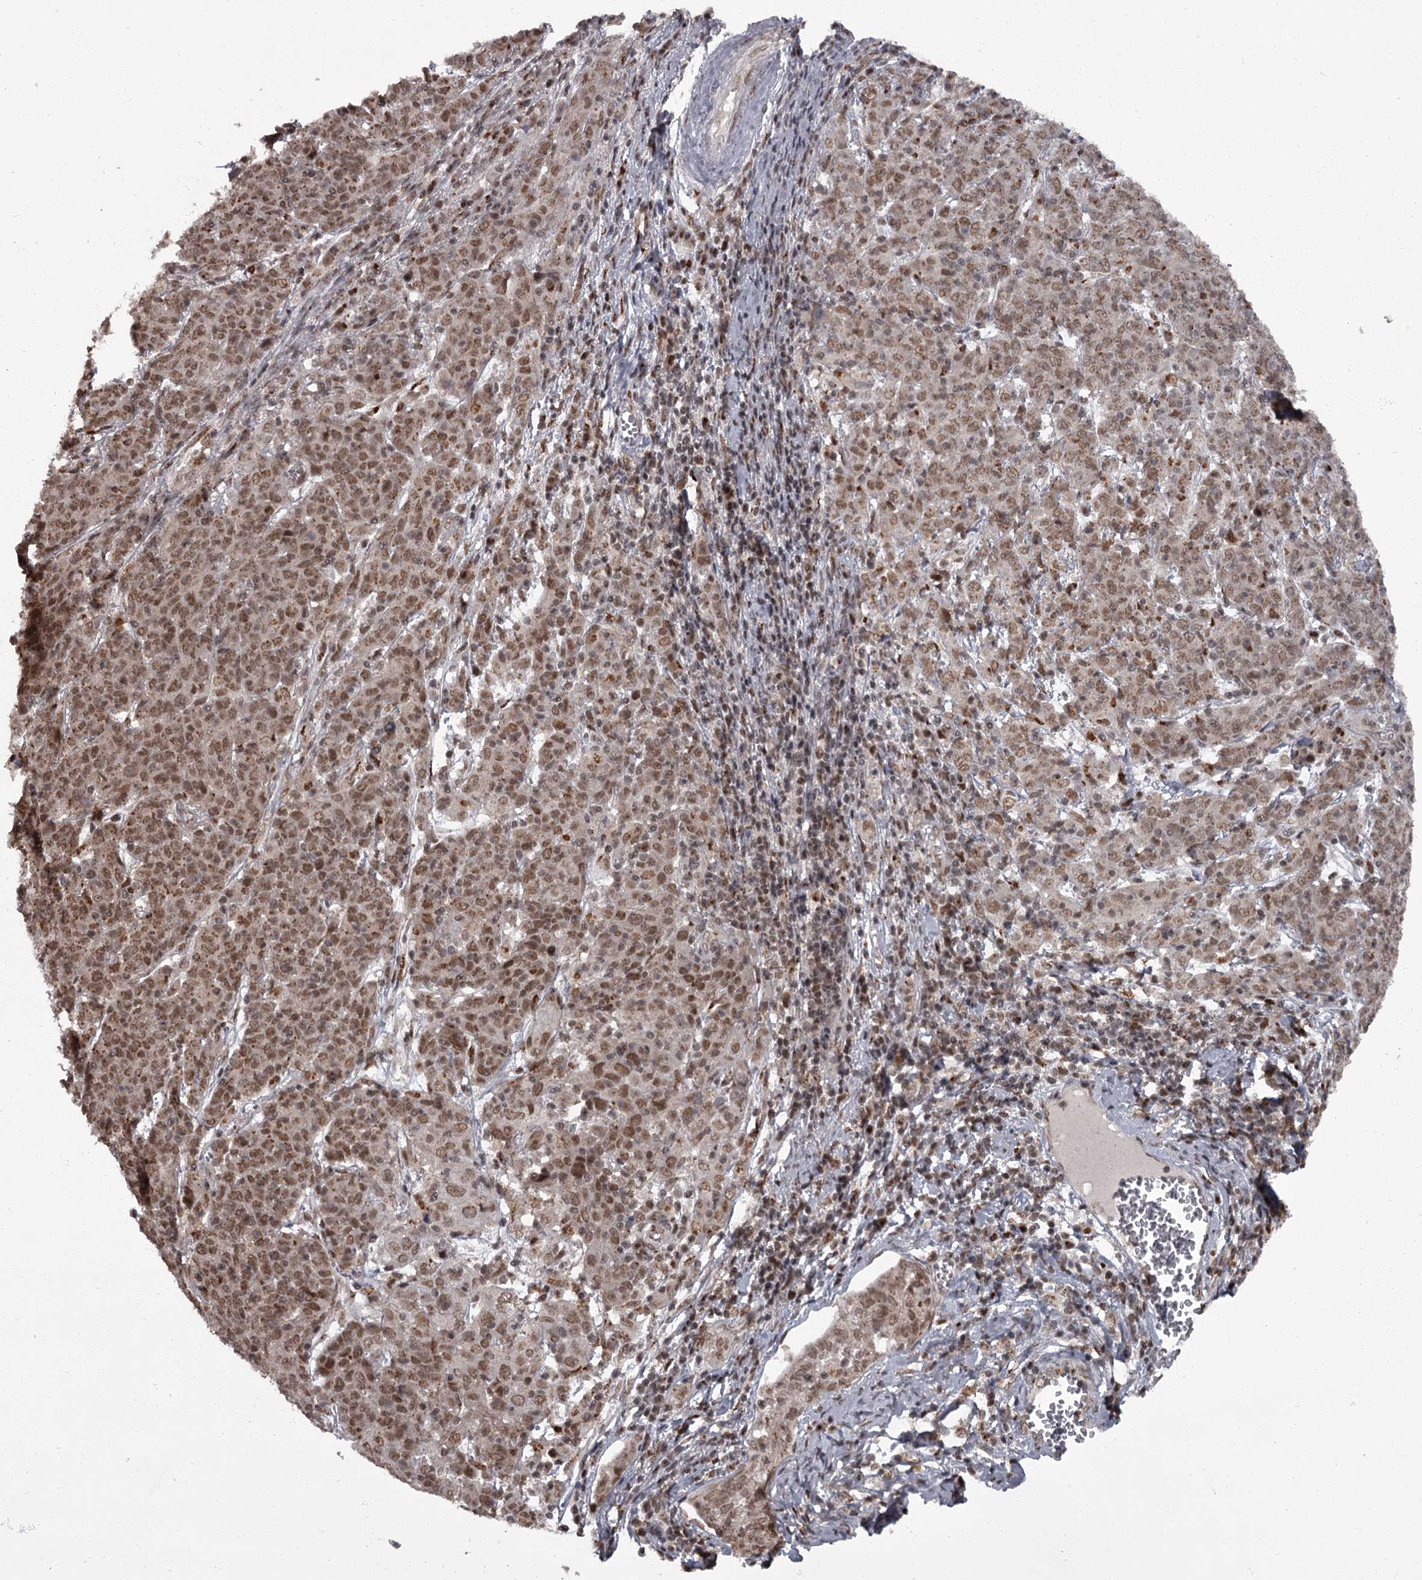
{"staining": {"intensity": "moderate", "quantity": ">75%", "location": "cytoplasmic/membranous,nuclear"}, "tissue": "cervical cancer", "cell_type": "Tumor cells", "image_type": "cancer", "snomed": [{"axis": "morphology", "description": "Squamous cell carcinoma, NOS"}, {"axis": "topography", "description": "Cervix"}], "caption": "A micrograph of human cervical cancer (squamous cell carcinoma) stained for a protein reveals moderate cytoplasmic/membranous and nuclear brown staining in tumor cells.", "gene": "CEP83", "patient": {"sex": "female", "age": 67}}